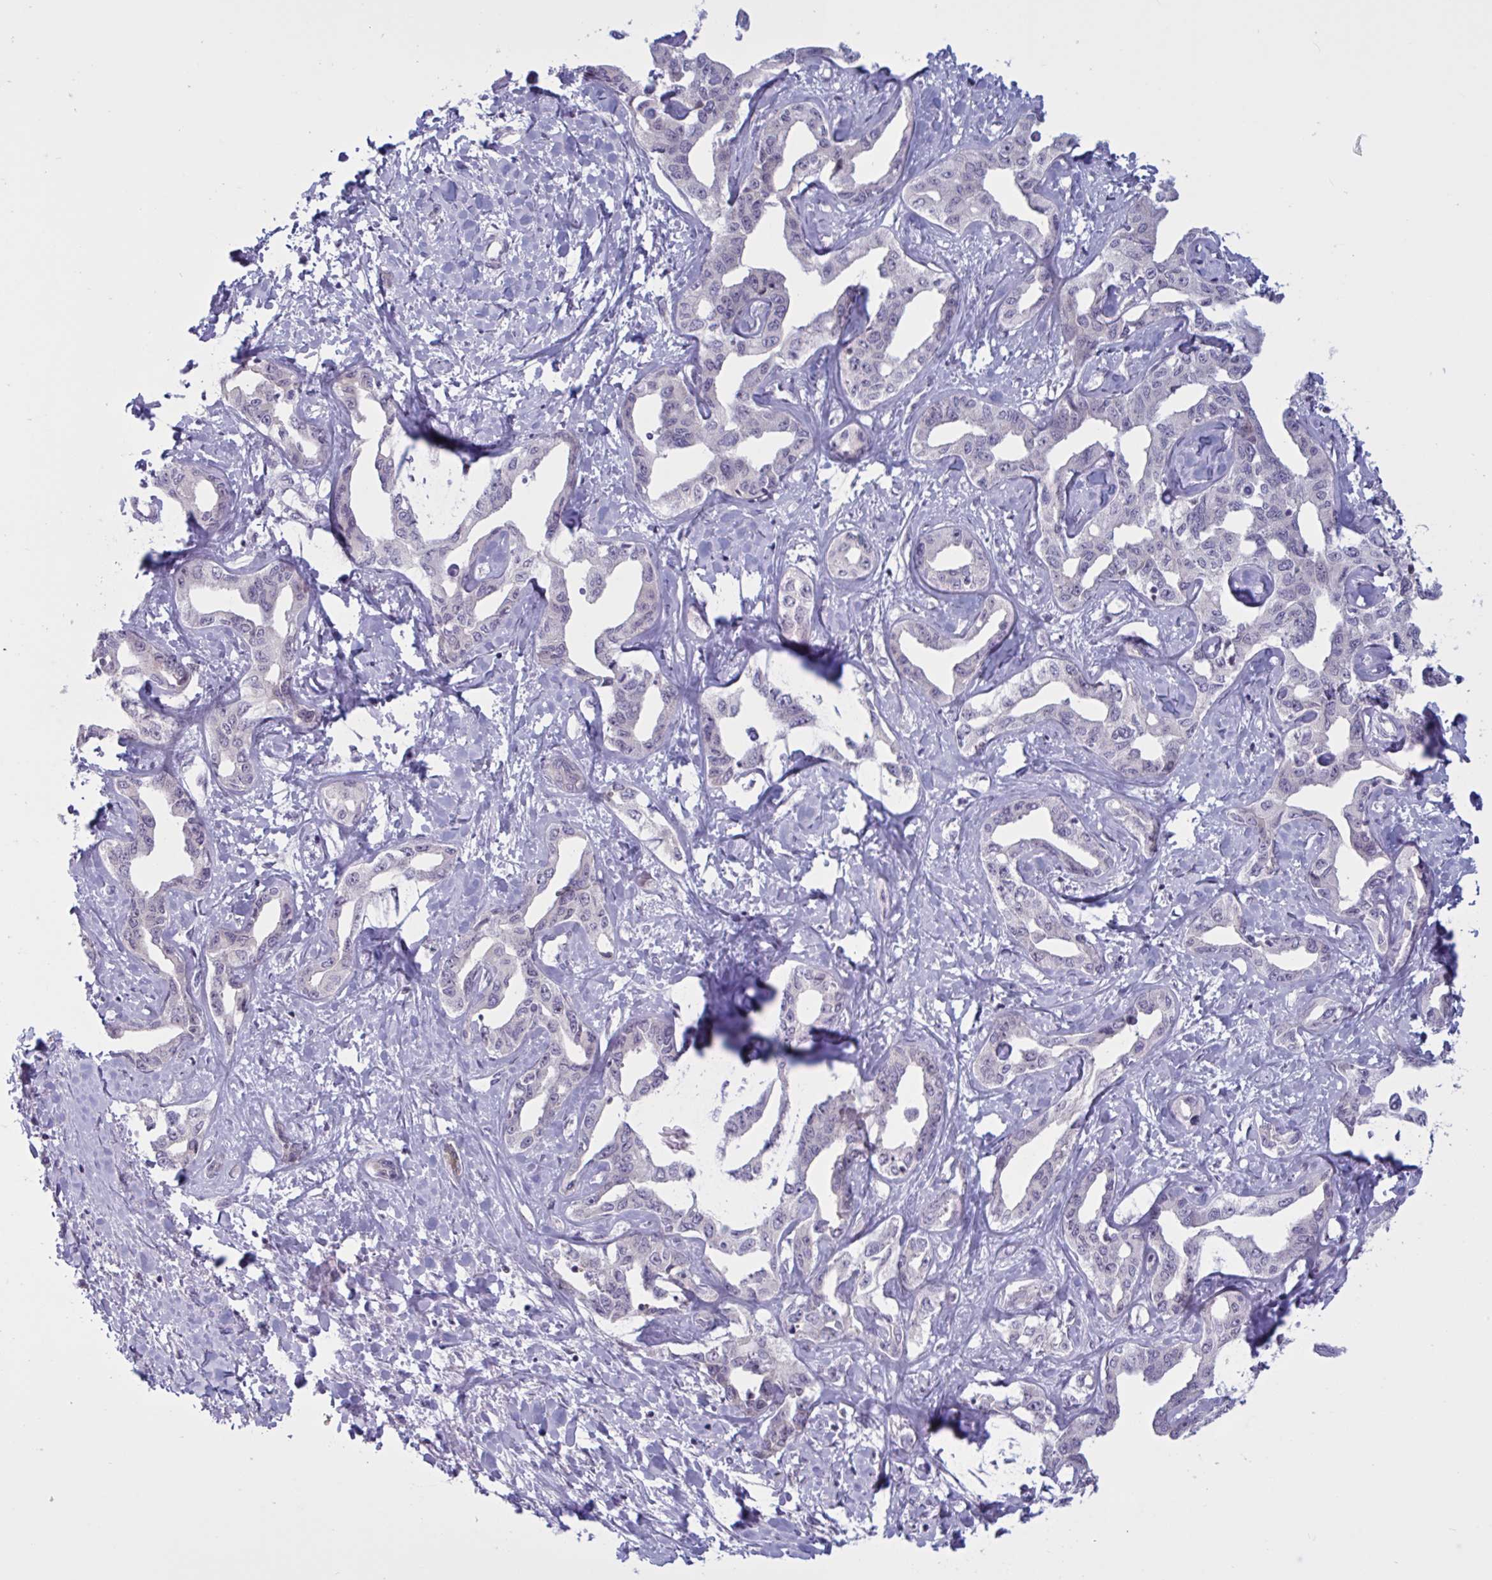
{"staining": {"intensity": "negative", "quantity": "none", "location": "none"}, "tissue": "liver cancer", "cell_type": "Tumor cells", "image_type": "cancer", "snomed": [{"axis": "morphology", "description": "Cholangiocarcinoma"}, {"axis": "topography", "description": "Liver"}], "caption": "This is a histopathology image of immunohistochemistry (IHC) staining of liver cancer (cholangiocarcinoma), which shows no positivity in tumor cells.", "gene": "PRMT6", "patient": {"sex": "male", "age": 59}}